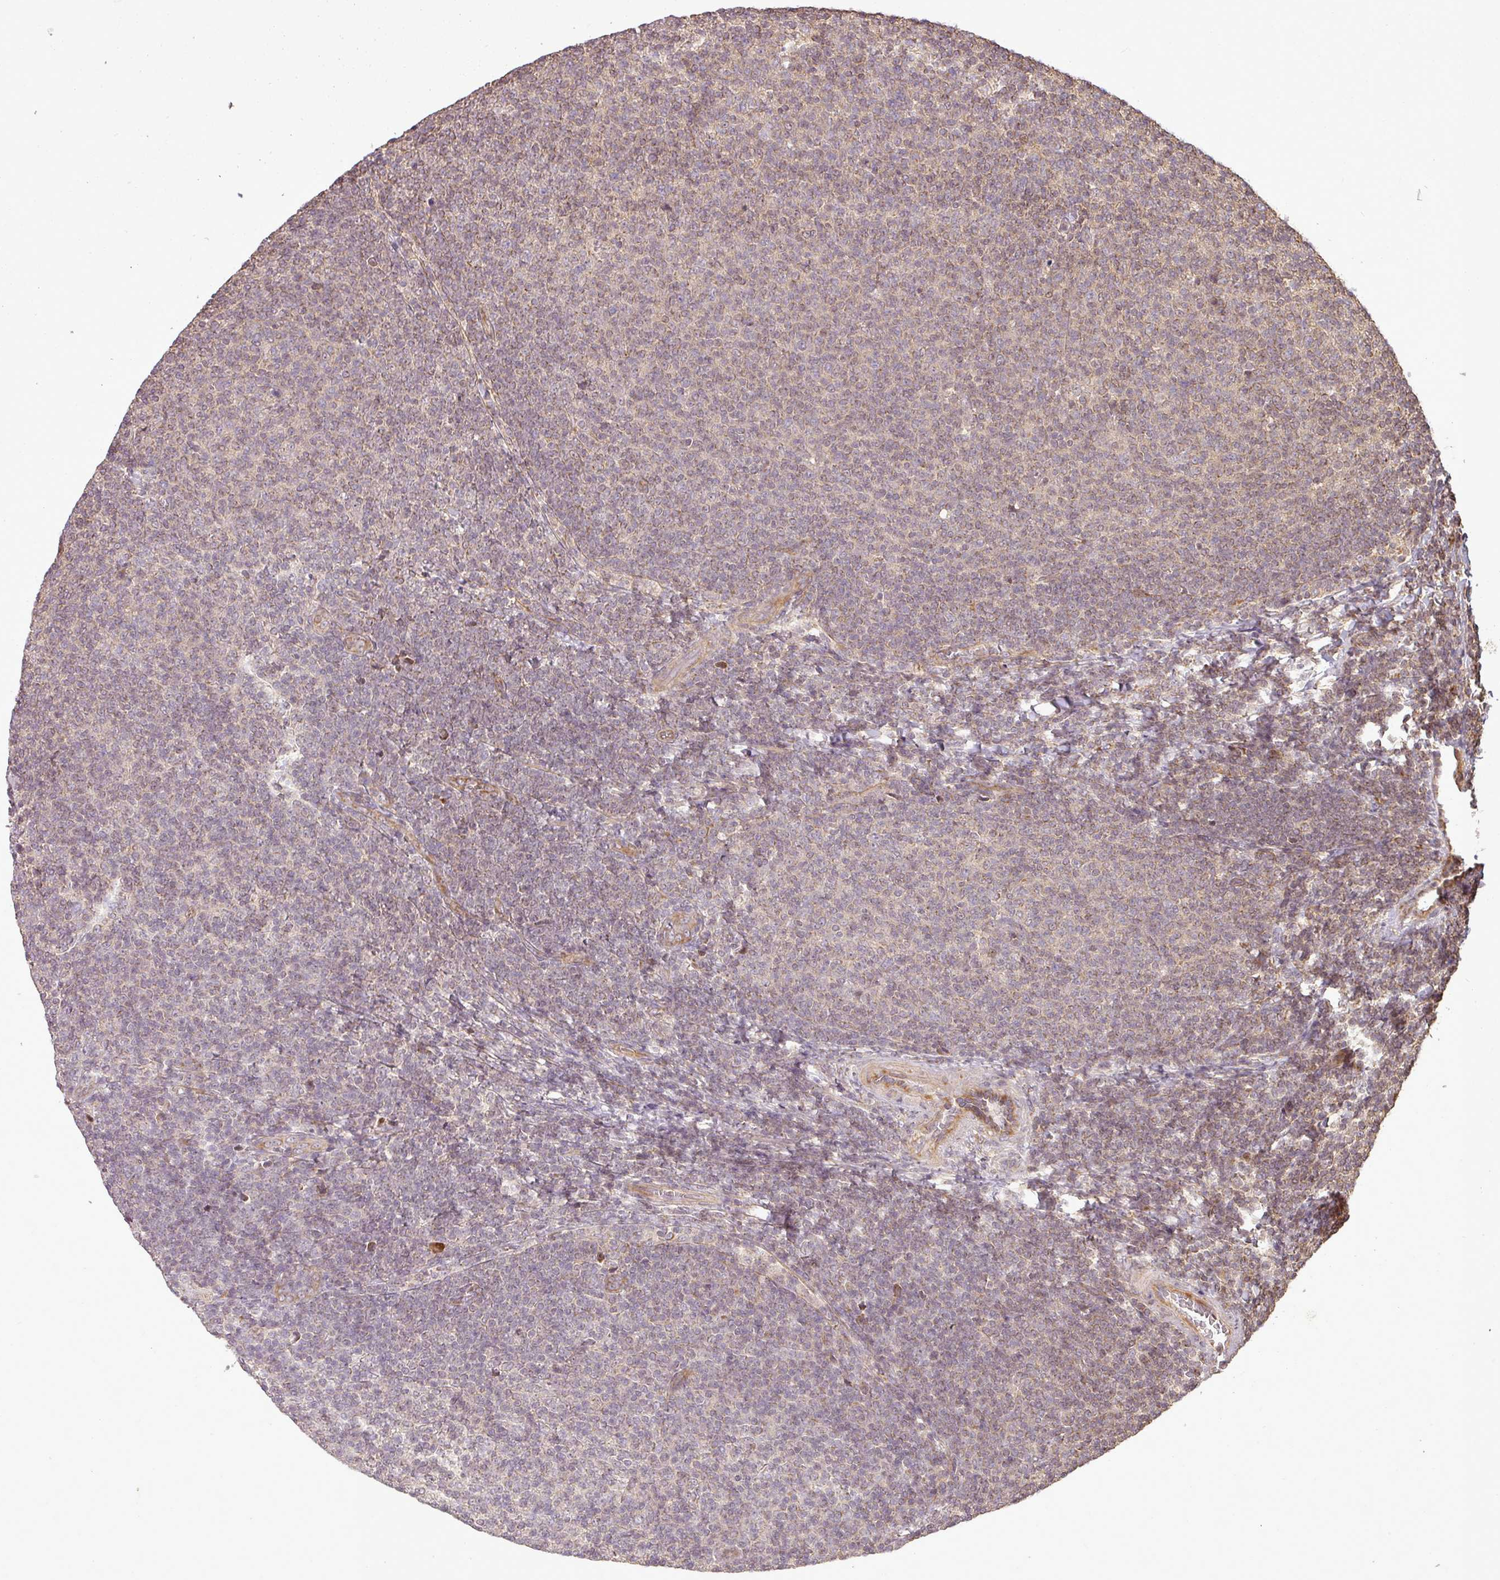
{"staining": {"intensity": "weak", "quantity": "25%-75%", "location": "cytoplasmic/membranous"}, "tissue": "lymphoma", "cell_type": "Tumor cells", "image_type": "cancer", "snomed": [{"axis": "morphology", "description": "Malignant lymphoma, non-Hodgkin's type, Low grade"}, {"axis": "topography", "description": "Lymph node"}], "caption": "Lymphoma tissue shows weak cytoplasmic/membranous positivity in approximately 25%-75% of tumor cells, visualized by immunohistochemistry. (DAB (3,3'-diaminobenzidine) IHC, brown staining for protein, blue staining for nuclei).", "gene": "FAIM", "patient": {"sex": "male", "age": 66}}